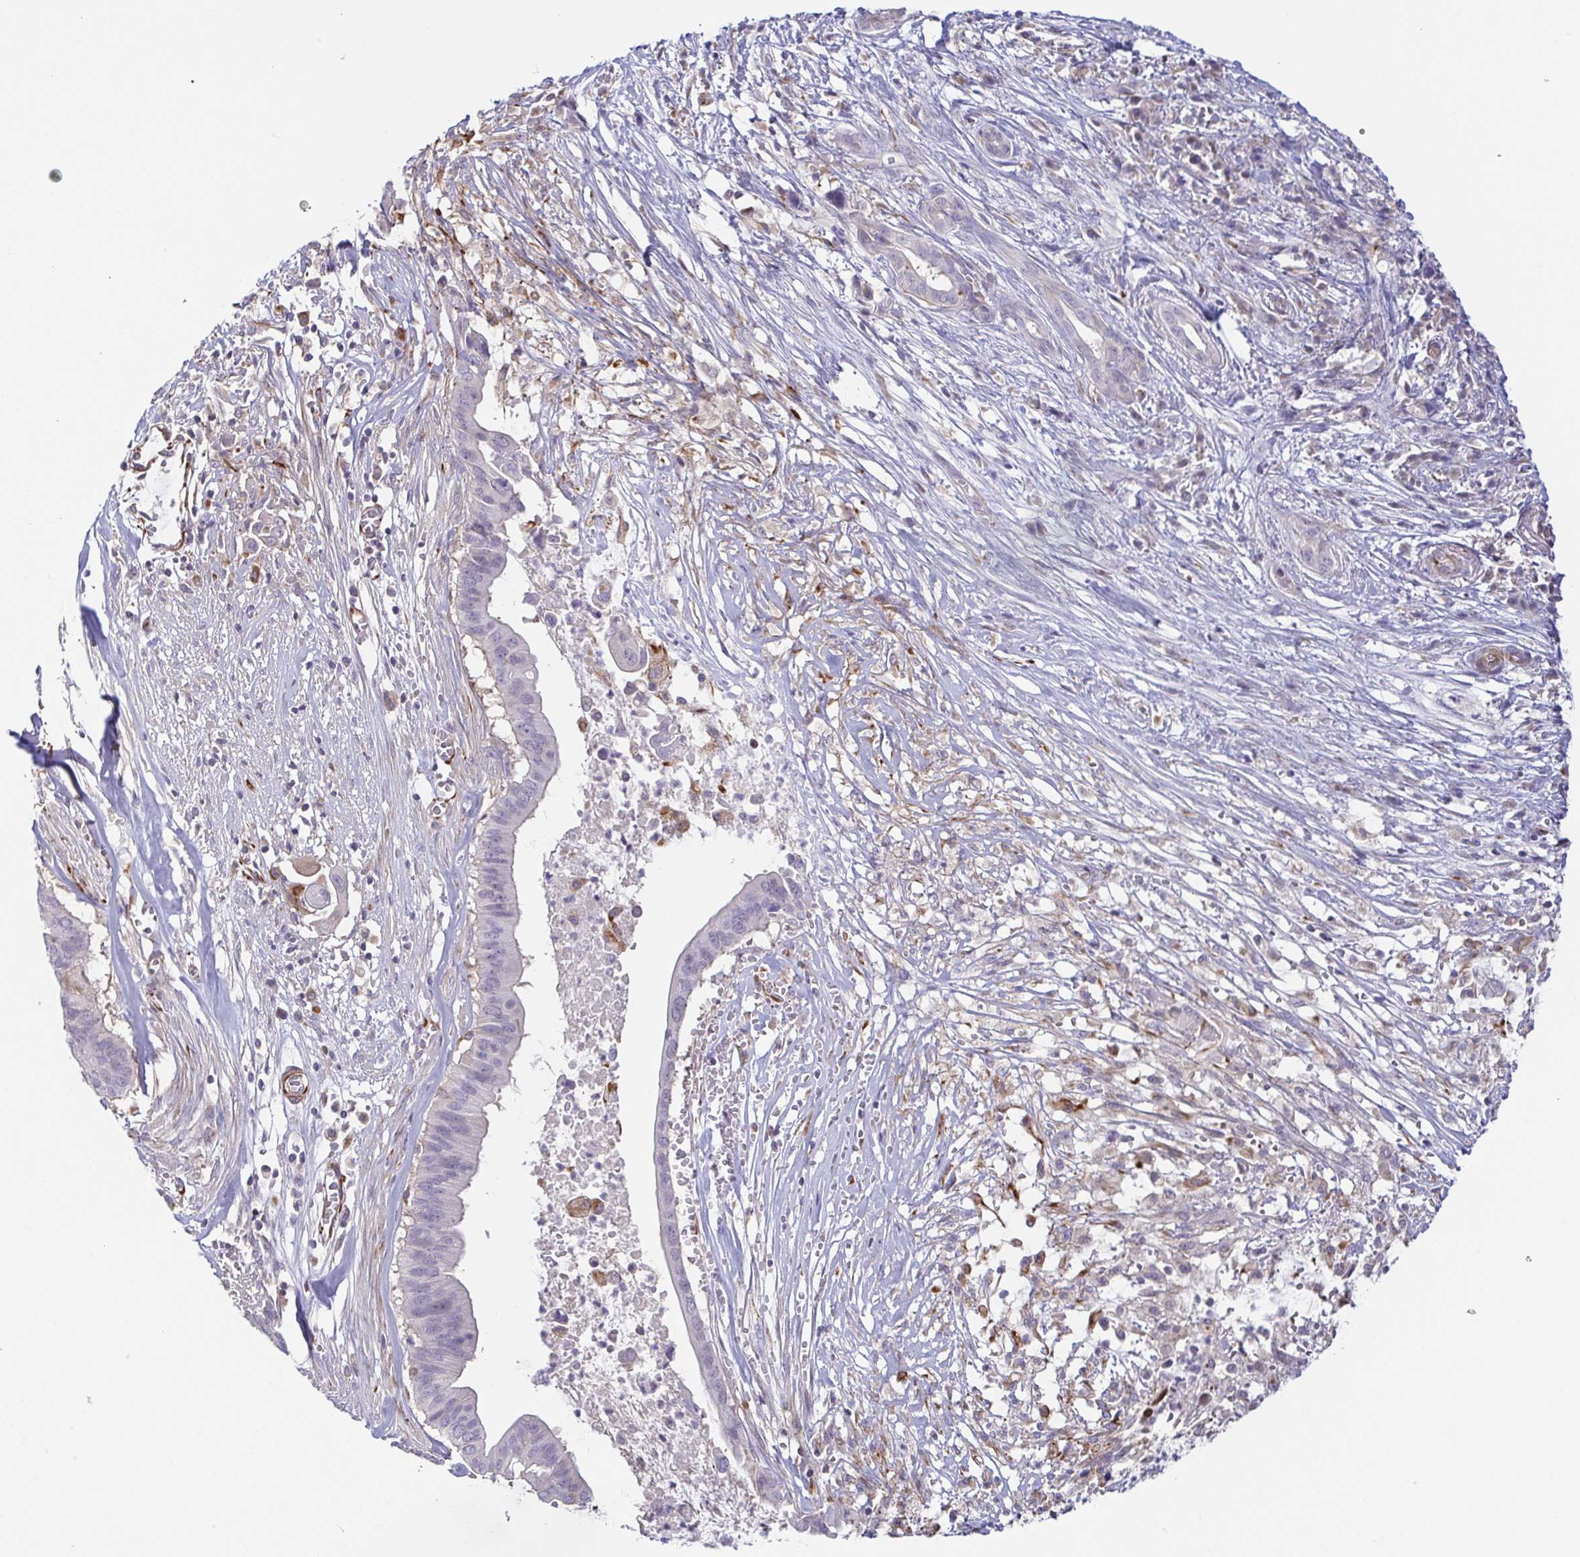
{"staining": {"intensity": "negative", "quantity": "none", "location": "none"}, "tissue": "pancreatic cancer", "cell_type": "Tumor cells", "image_type": "cancer", "snomed": [{"axis": "morphology", "description": "Adenocarcinoma, NOS"}, {"axis": "topography", "description": "Pancreas"}], "caption": "IHC micrograph of neoplastic tissue: pancreatic adenocarcinoma stained with DAB (3,3'-diaminobenzidine) exhibits no significant protein expression in tumor cells. The staining is performed using DAB brown chromogen with nuclei counter-stained in using hematoxylin.", "gene": "COL17A1", "patient": {"sex": "male", "age": 61}}